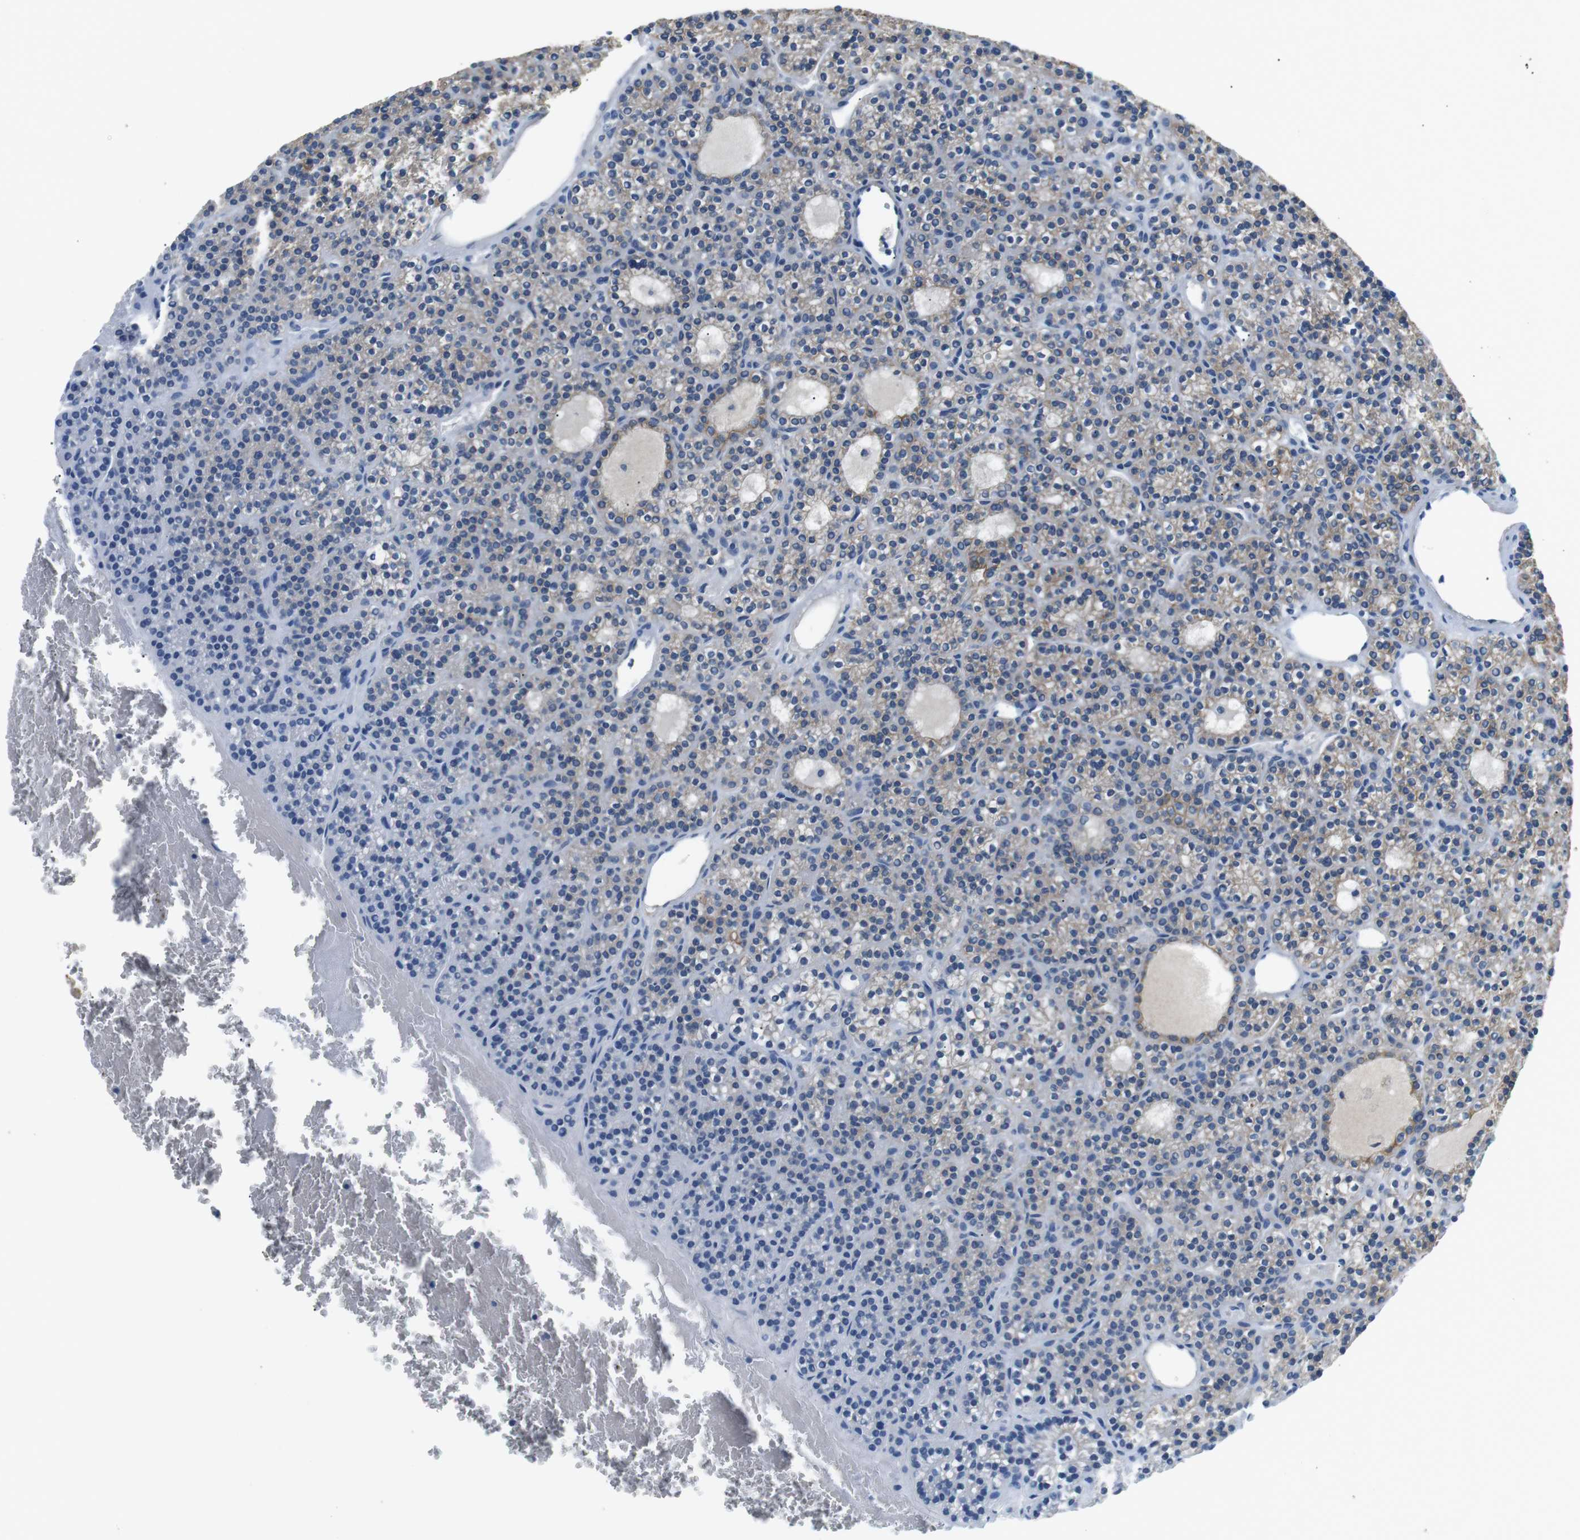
{"staining": {"intensity": "moderate", "quantity": "<25%", "location": "cytoplasmic/membranous"}, "tissue": "parathyroid gland", "cell_type": "Glandular cells", "image_type": "normal", "snomed": [{"axis": "morphology", "description": "Normal tissue, NOS"}, {"axis": "morphology", "description": "Adenoma, NOS"}, {"axis": "topography", "description": "Parathyroid gland"}], "caption": "Protein staining of benign parathyroid gland exhibits moderate cytoplasmic/membranous positivity in approximately <25% of glandular cells.", "gene": "UNC5CL", "patient": {"sex": "female", "age": 64}}